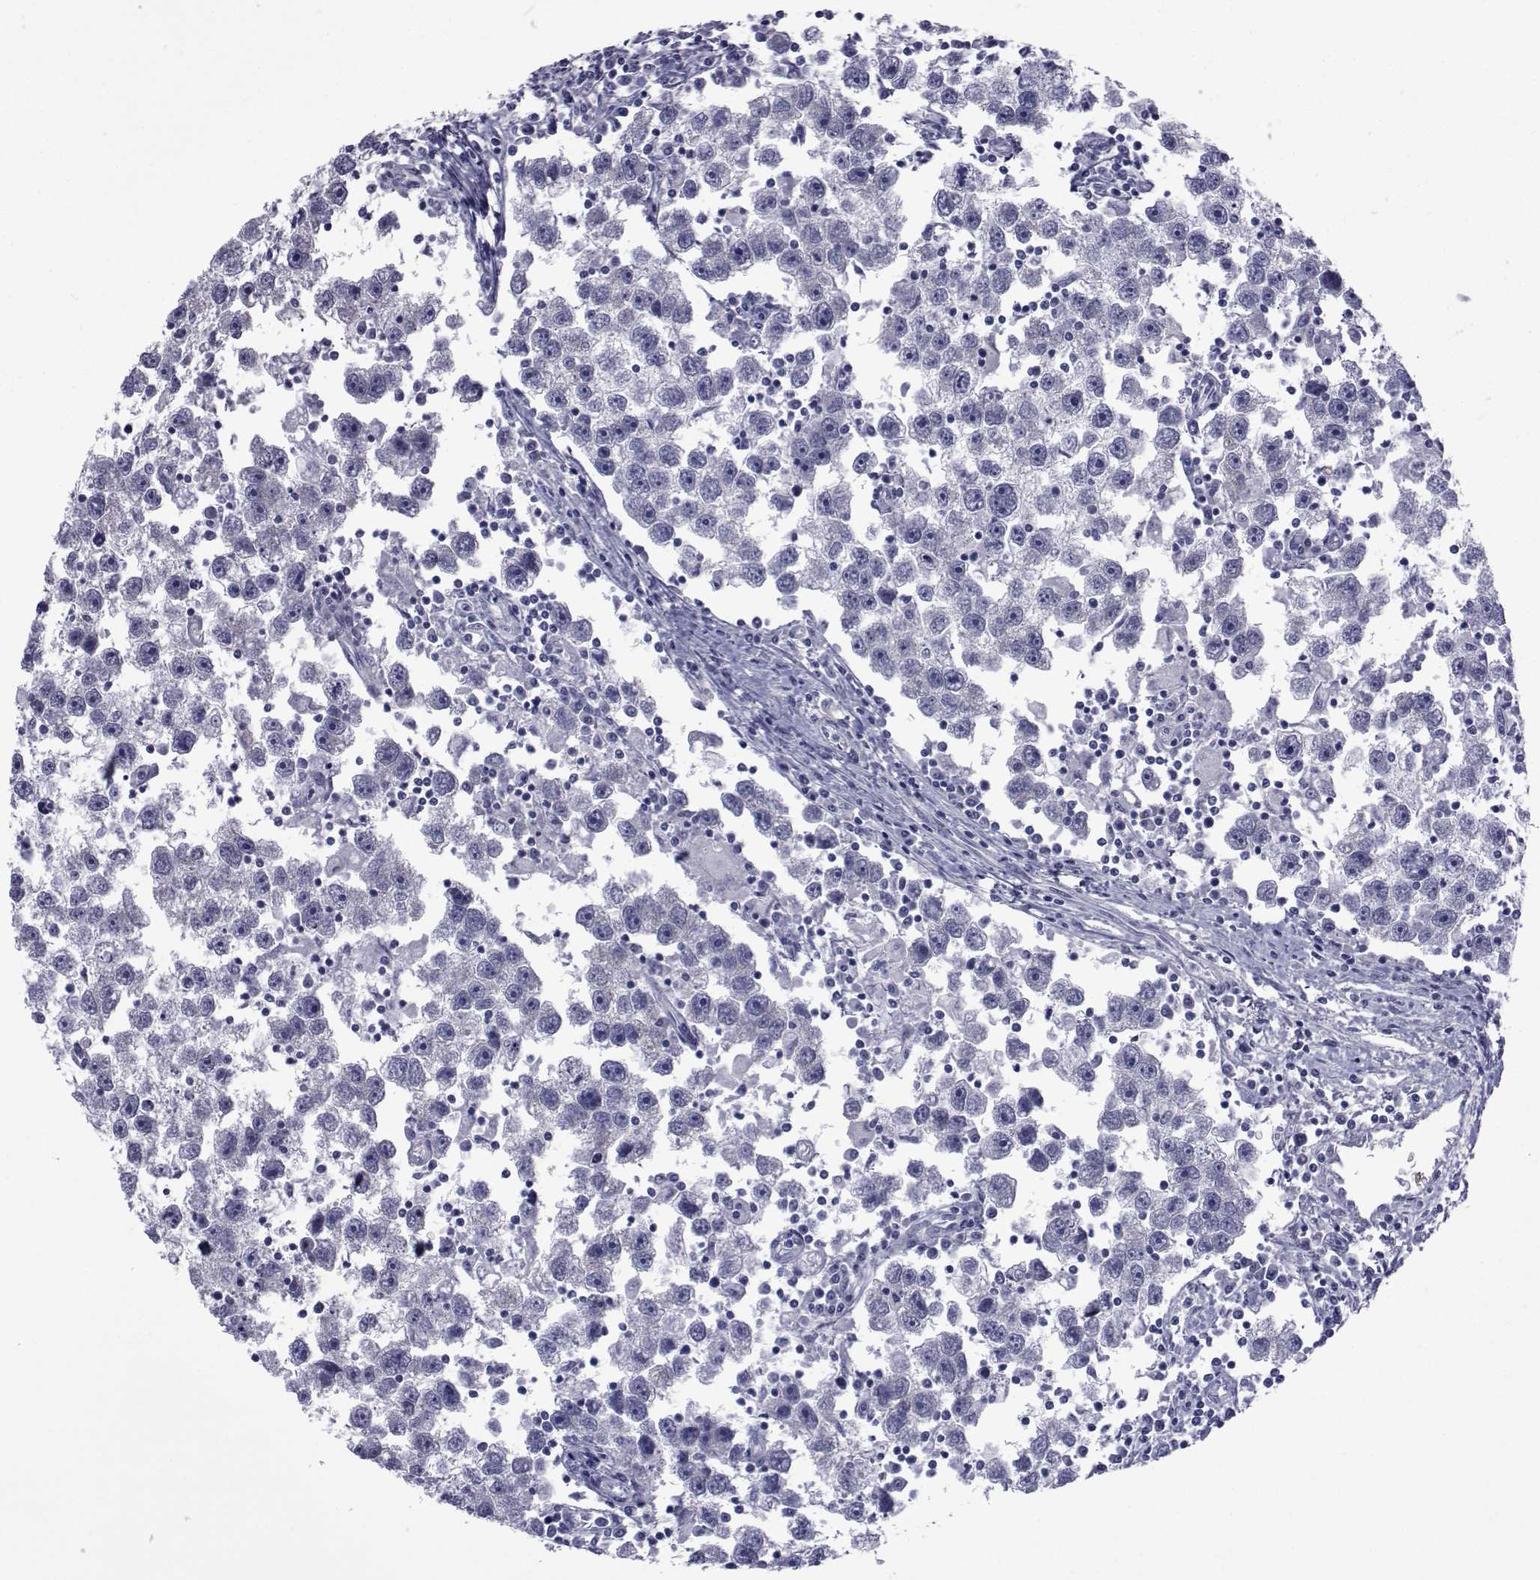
{"staining": {"intensity": "negative", "quantity": "none", "location": "none"}, "tissue": "testis cancer", "cell_type": "Tumor cells", "image_type": "cancer", "snomed": [{"axis": "morphology", "description": "Seminoma, NOS"}, {"axis": "topography", "description": "Testis"}], "caption": "Tumor cells are negative for brown protein staining in testis cancer. (DAB (3,3'-diaminobenzidine) immunohistochemistry, high magnification).", "gene": "GKAP1", "patient": {"sex": "male", "age": 30}}